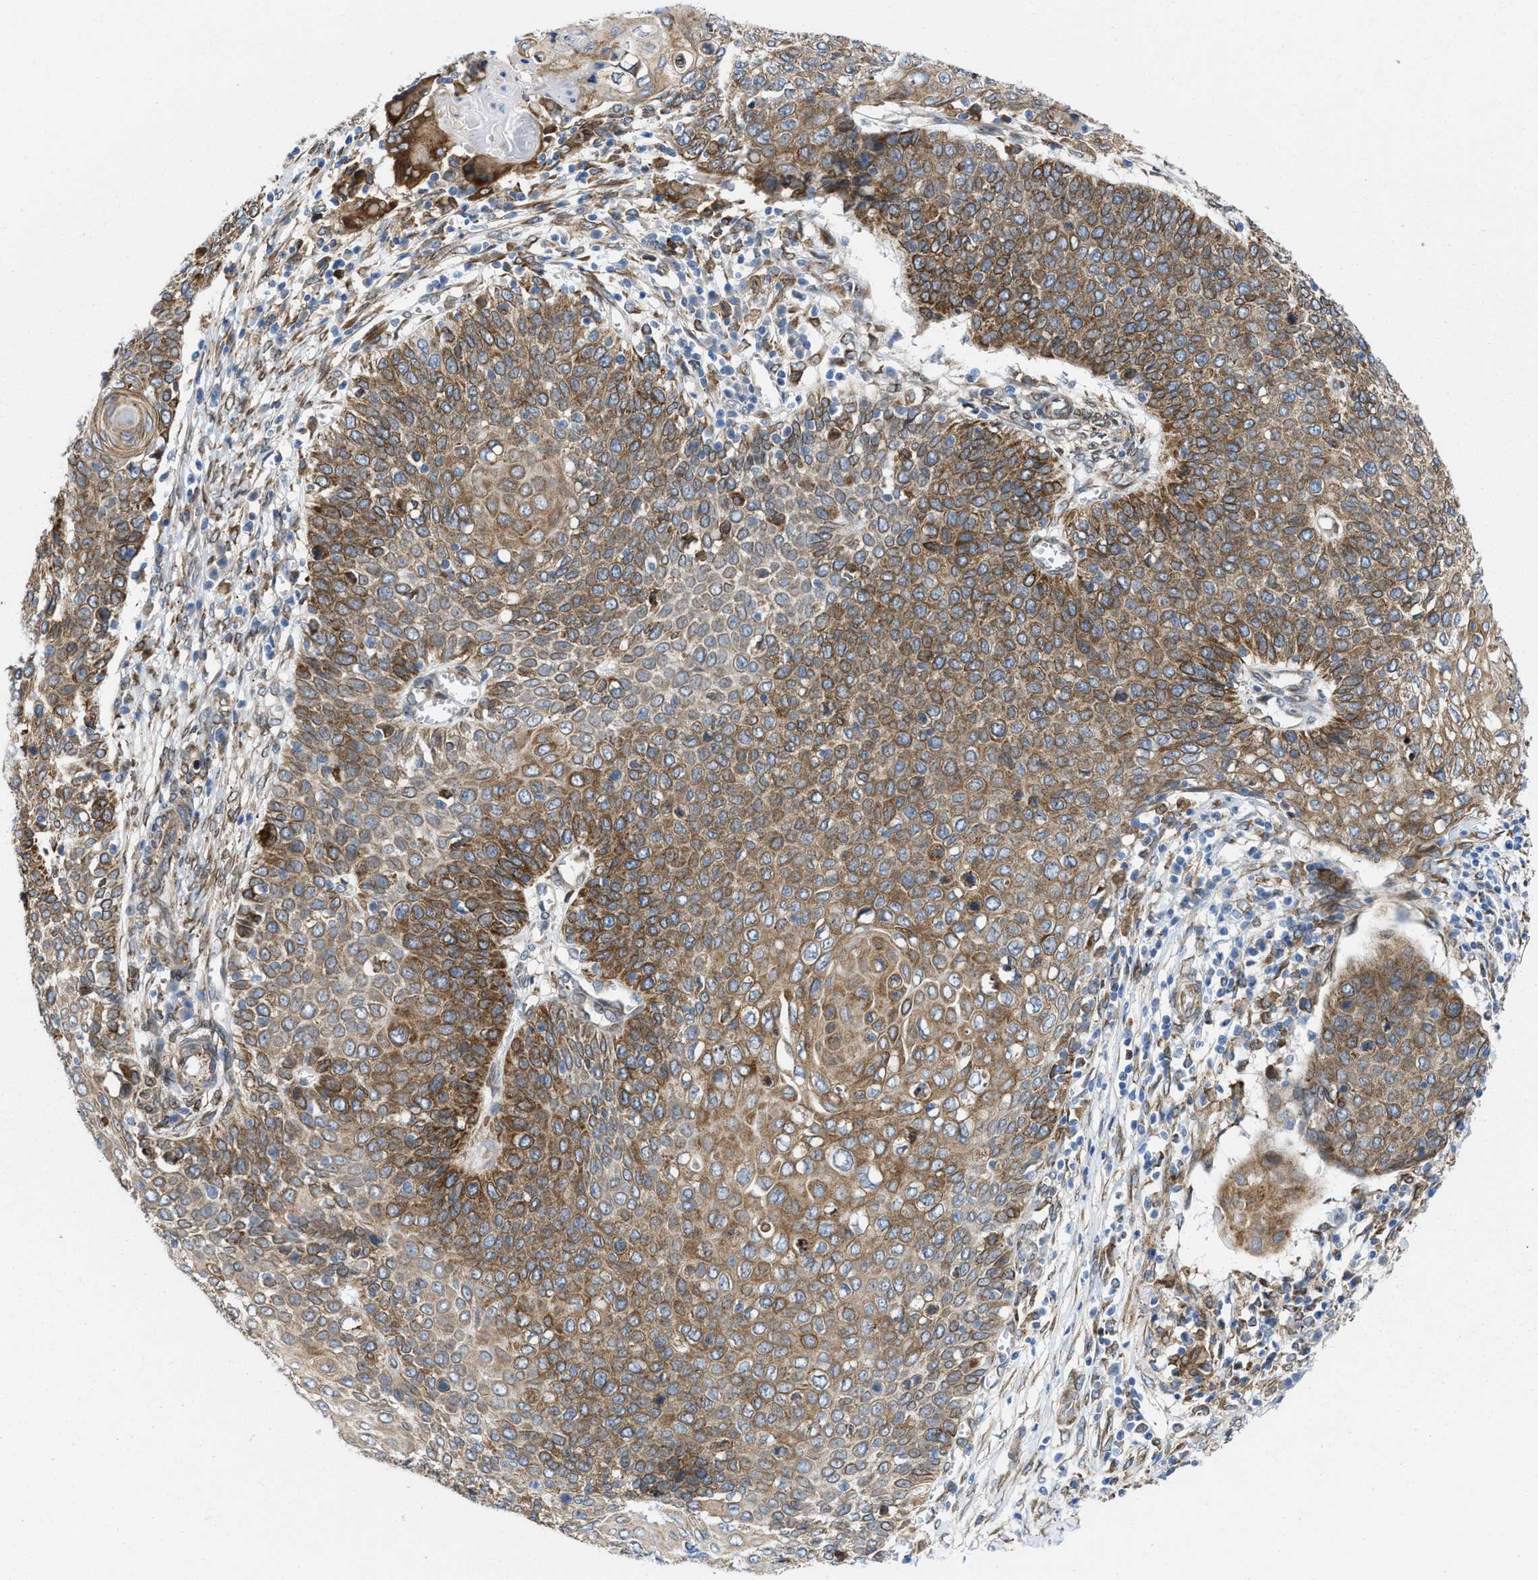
{"staining": {"intensity": "moderate", "quantity": ">75%", "location": "cytoplasmic/membranous"}, "tissue": "cervical cancer", "cell_type": "Tumor cells", "image_type": "cancer", "snomed": [{"axis": "morphology", "description": "Squamous cell carcinoma, NOS"}, {"axis": "topography", "description": "Cervix"}], "caption": "Tumor cells display moderate cytoplasmic/membranous expression in about >75% of cells in cervical cancer. The staining is performed using DAB brown chromogen to label protein expression. The nuclei are counter-stained blue using hematoxylin.", "gene": "ERLIN2", "patient": {"sex": "female", "age": 39}}